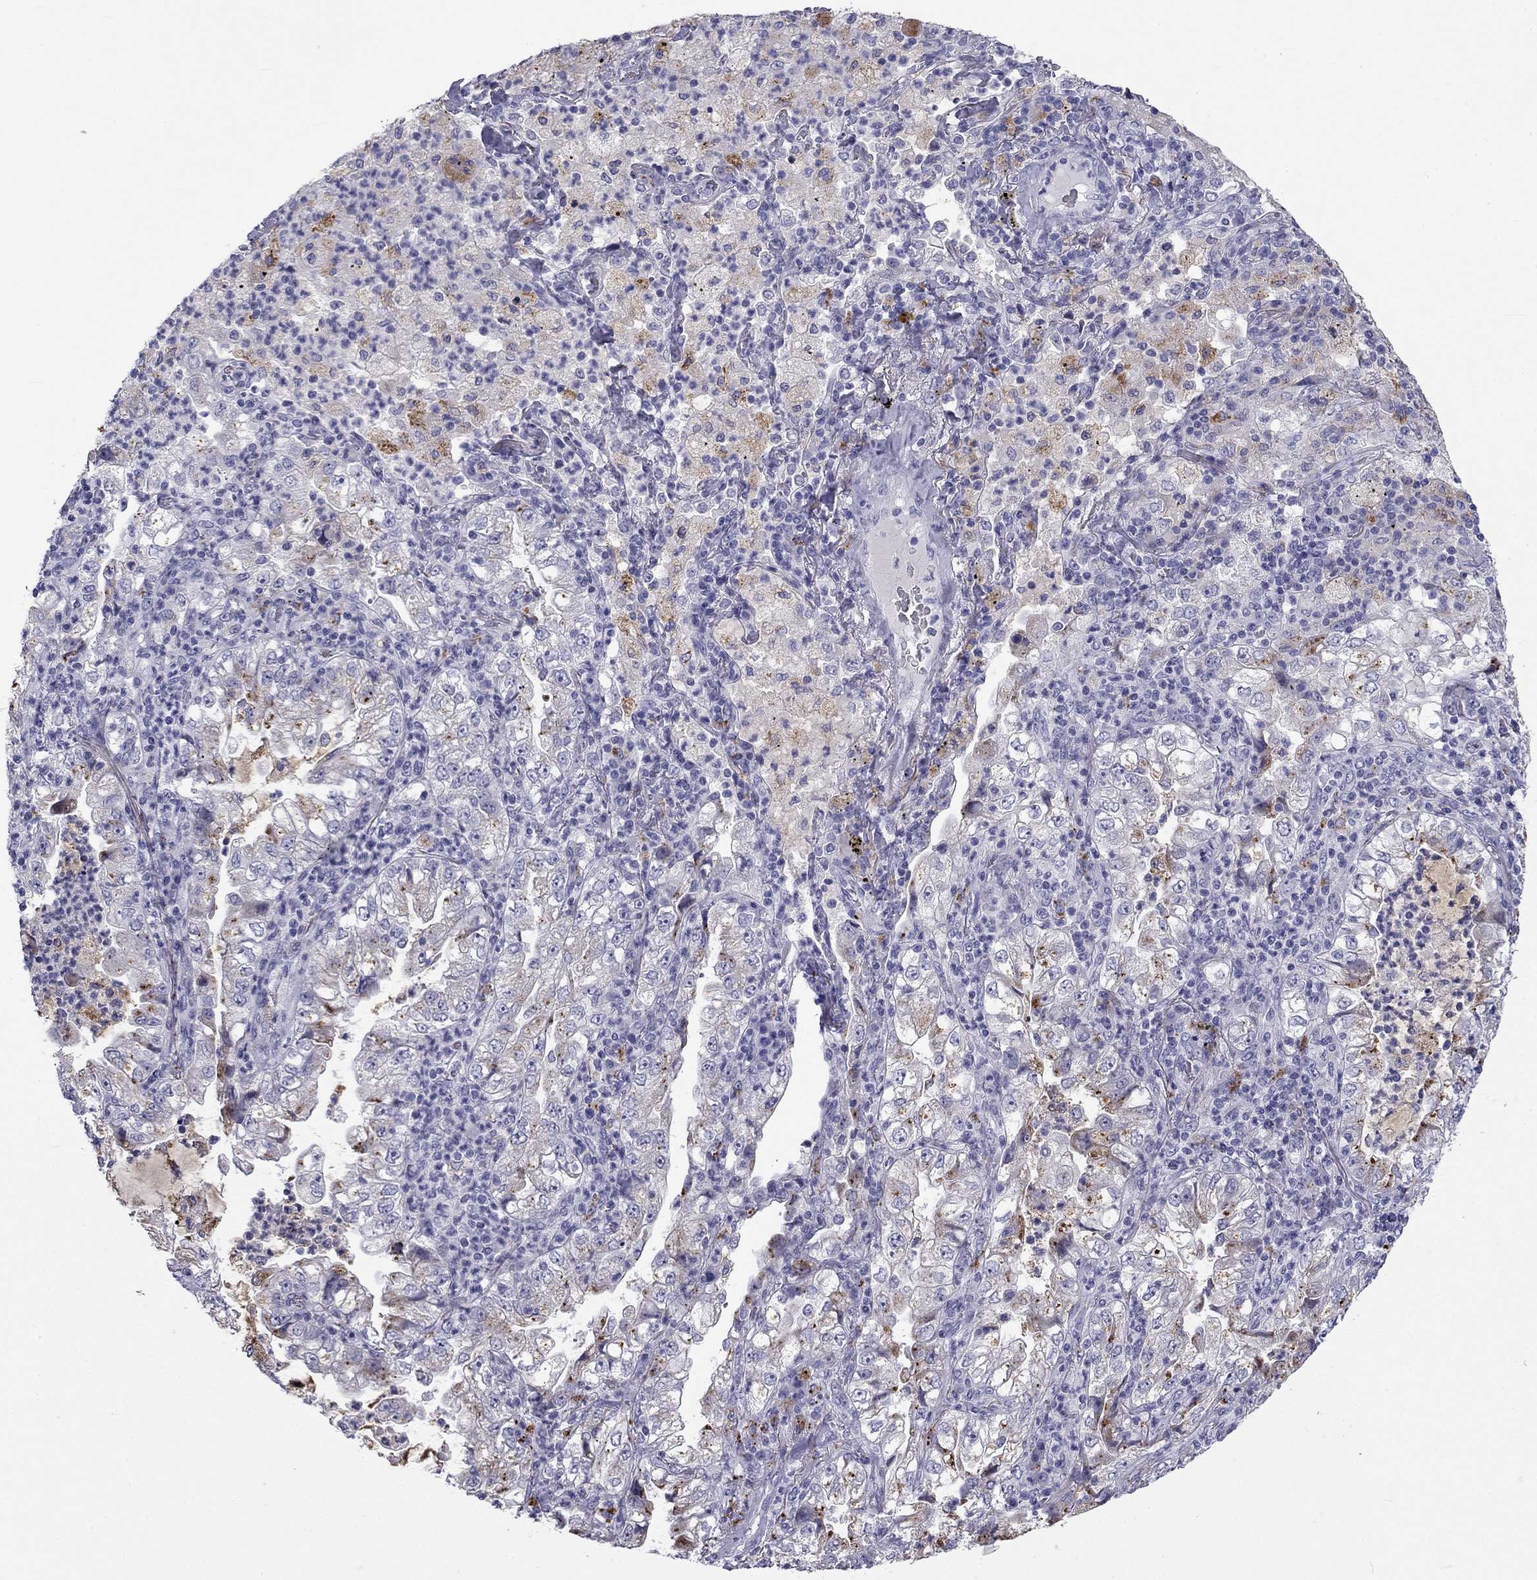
{"staining": {"intensity": "negative", "quantity": "none", "location": "none"}, "tissue": "lung cancer", "cell_type": "Tumor cells", "image_type": "cancer", "snomed": [{"axis": "morphology", "description": "Adenocarcinoma, NOS"}, {"axis": "topography", "description": "Lung"}], "caption": "IHC histopathology image of human lung adenocarcinoma stained for a protein (brown), which demonstrates no staining in tumor cells.", "gene": "CLPSL2", "patient": {"sex": "female", "age": 73}}